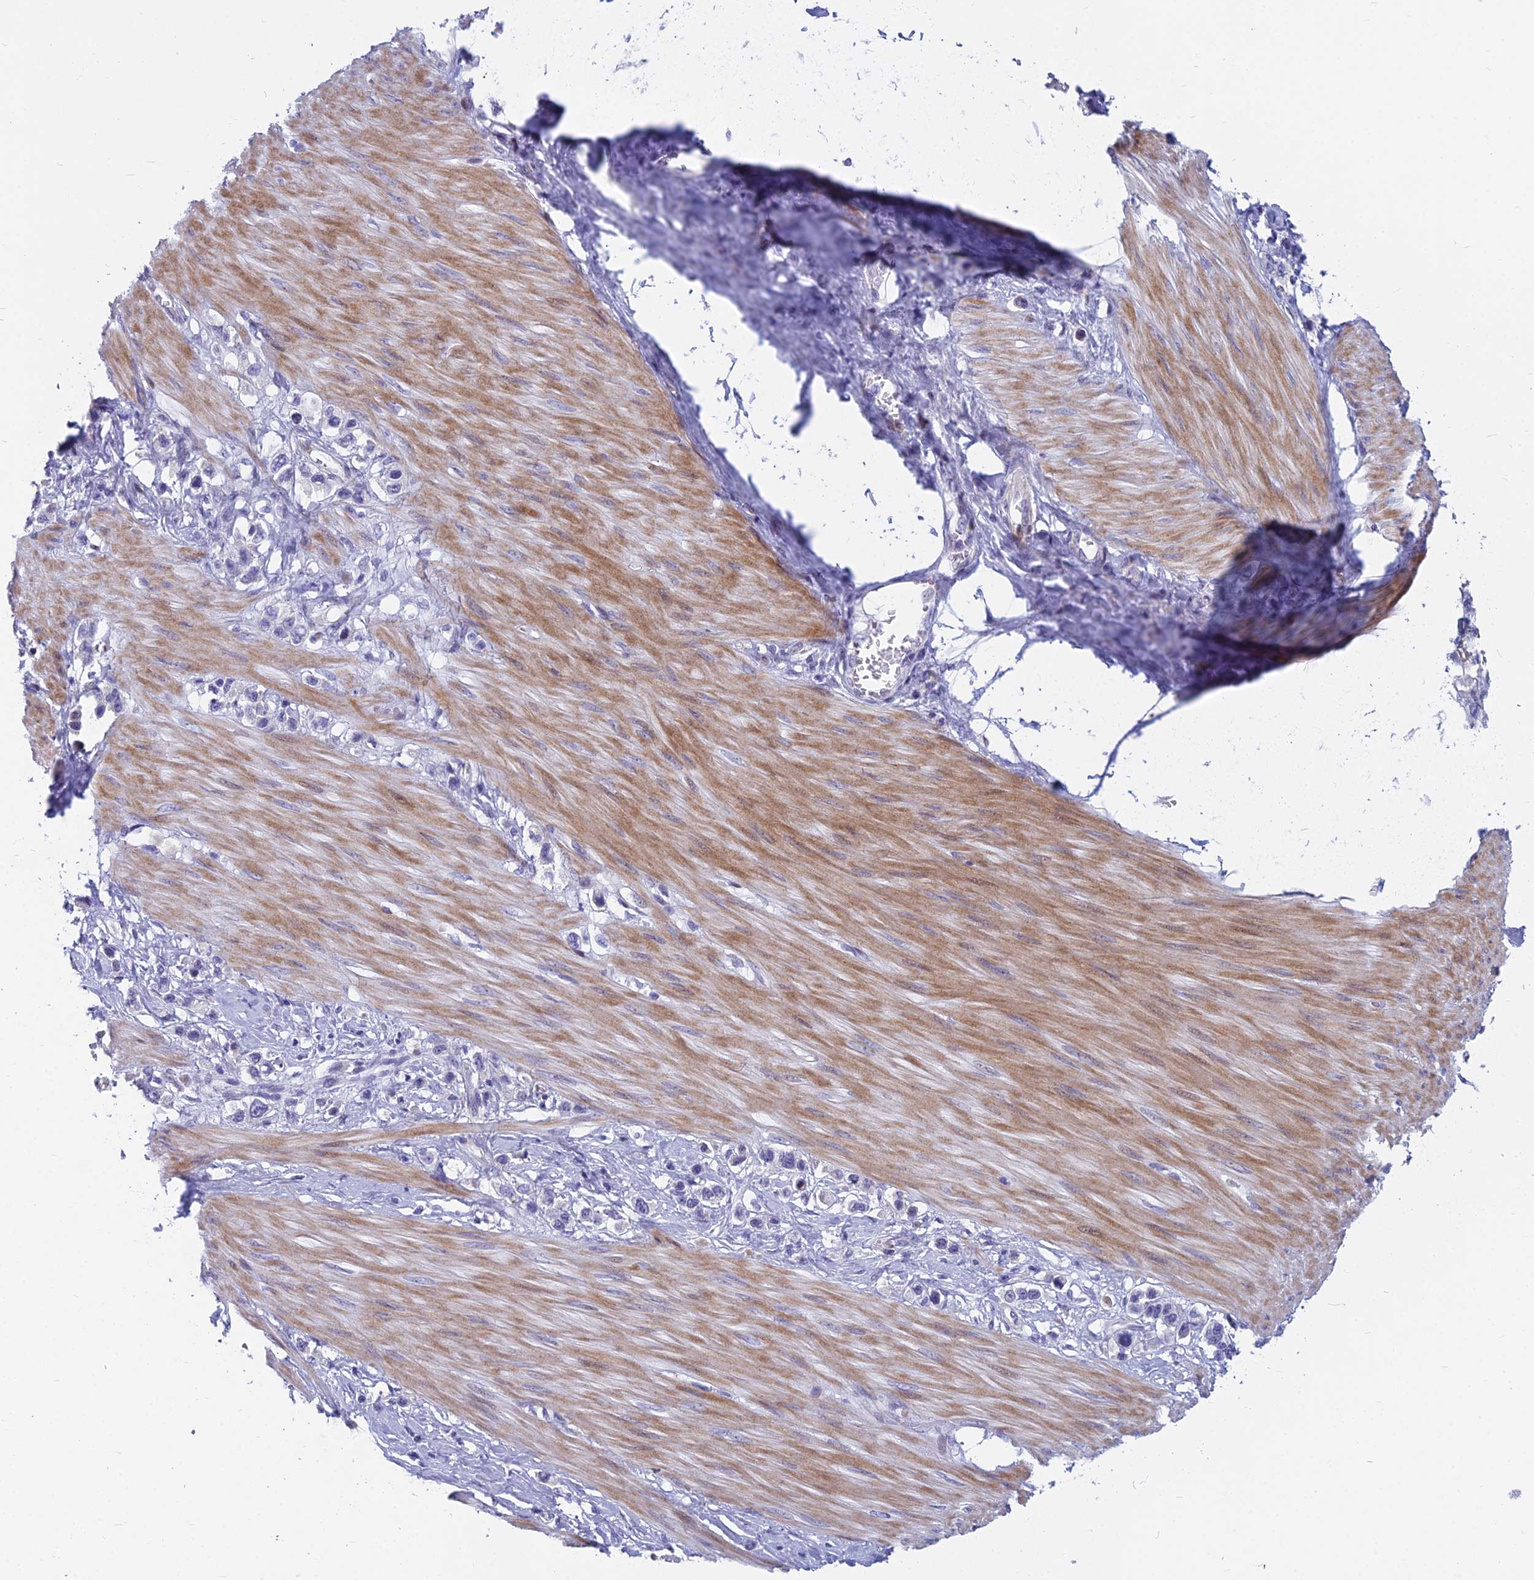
{"staining": {"intensity": "negative", "quantity": "none", "location": "none"}, "tissue": "stomach cancer", "cell_type": "Tumor cells", "image_type": "cancer", "snomed": [{"axis": "morphology", "description": "Adenocarcinoma, NOS"}, {"axis": "topography", "description": "Stomach"}], "caption": "Stomach cancer (adenocarcinoma) was stained to show a protein in brown. There is no significant expression in tumor cells.", "gene": "MYBPC2", "patient": {"sex": "female", "age": 65}}